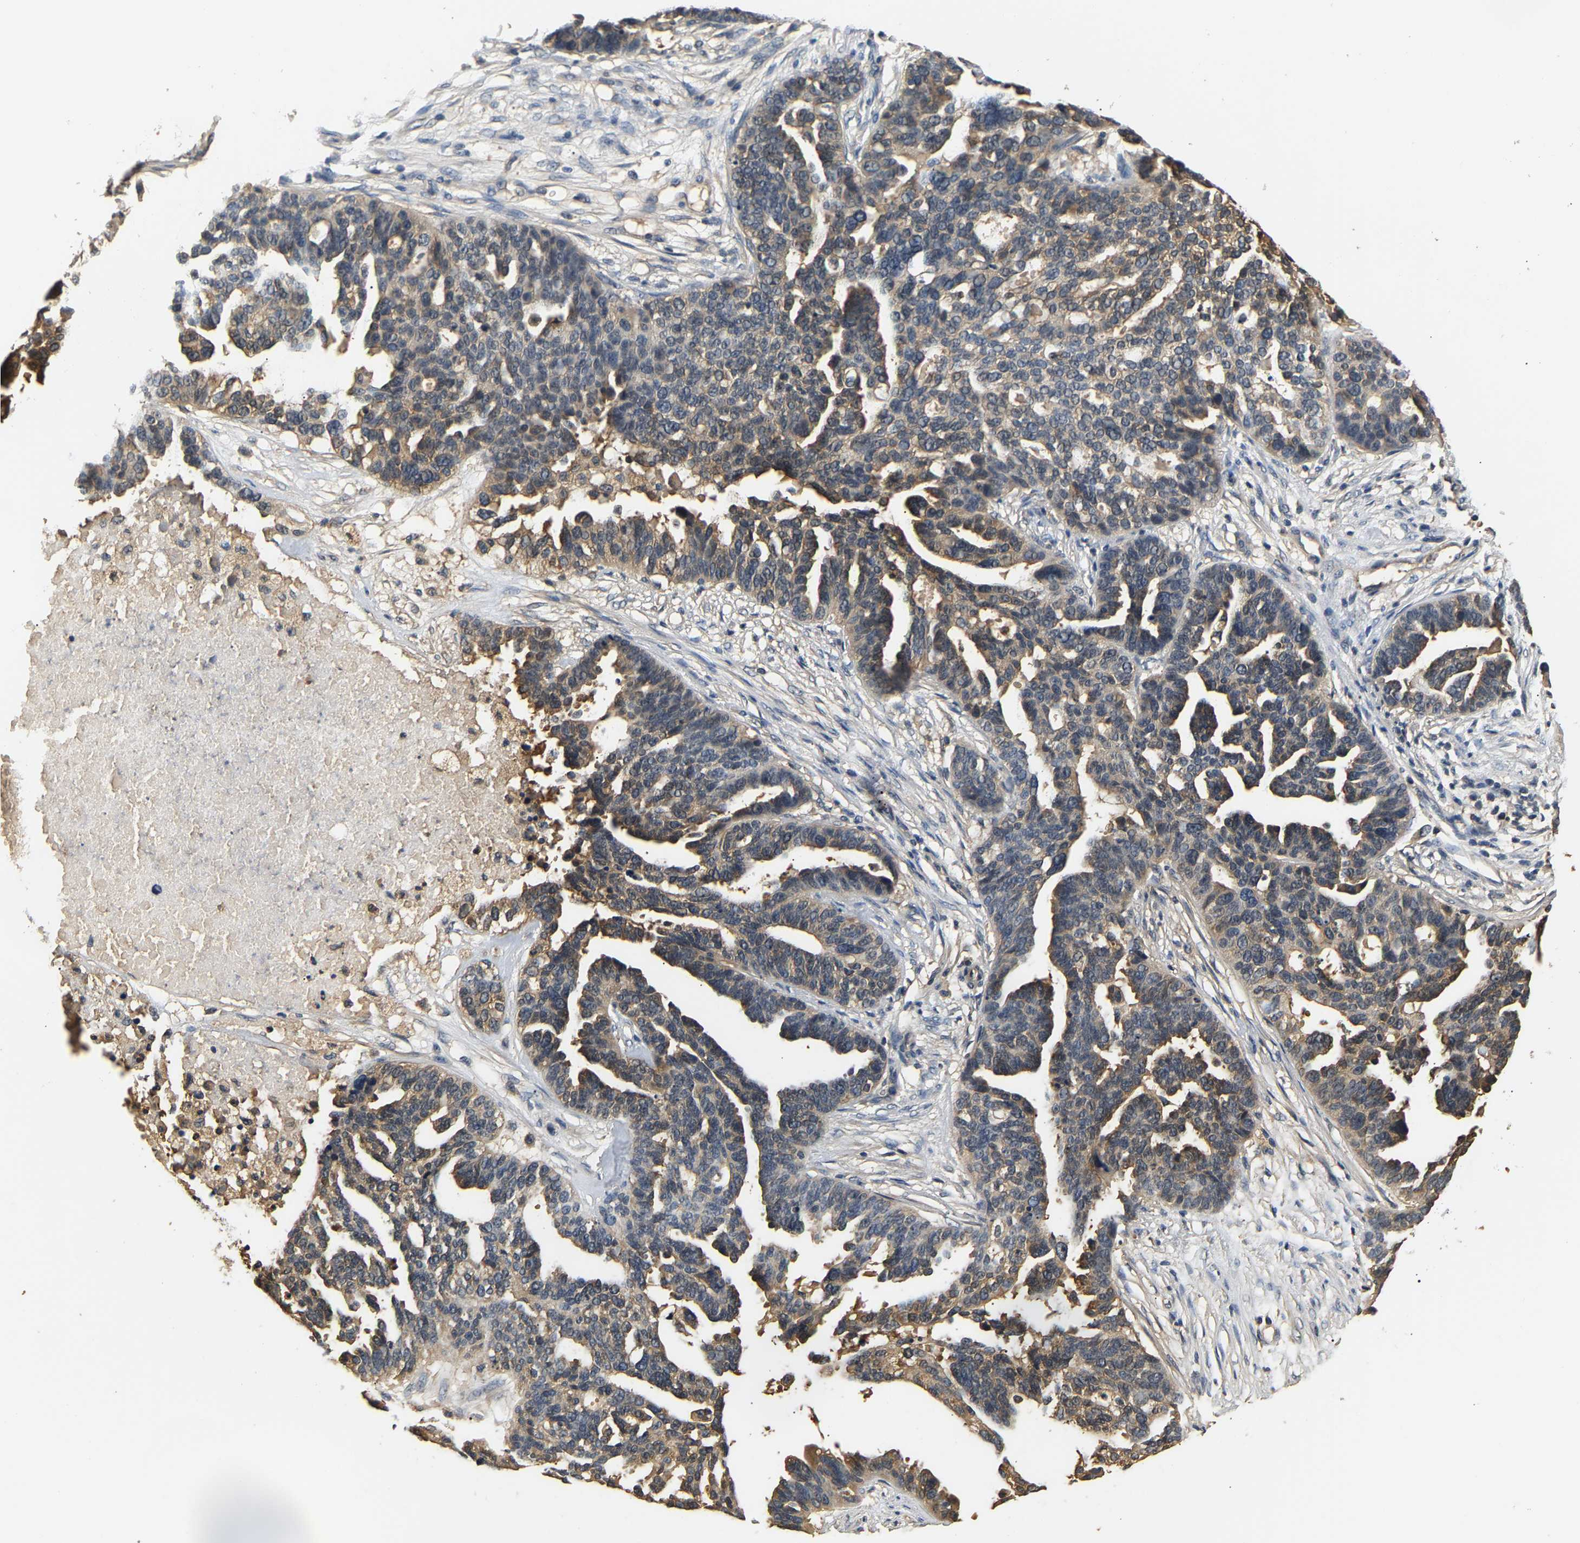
{"staining": {"intensity": "moderate", "quantity": "25%-75%", "location": "cytoplasmic/membranous"}, "tissue": "ovarian cancer", "cell_type": "Tumor cells", "image_type": "cancer", "snomed": [{"axis": "morphology", "description": "Cystadenocarcinoma, serous, NOS"}, {"axis": "topography", "description": "Ovary"}], "caption": "The image exhibits immunohistochemical staining of ovarian serous cystadenocarcinoma. There is moderate cytoplasmic/membranous positivity is present in approximately 25%-75% of tumor cells. The protein of interest is shown in brown color, while the nuclei are stained blue.", "gene": "GPI", "patient": {"sex": "female", "age": 59}}